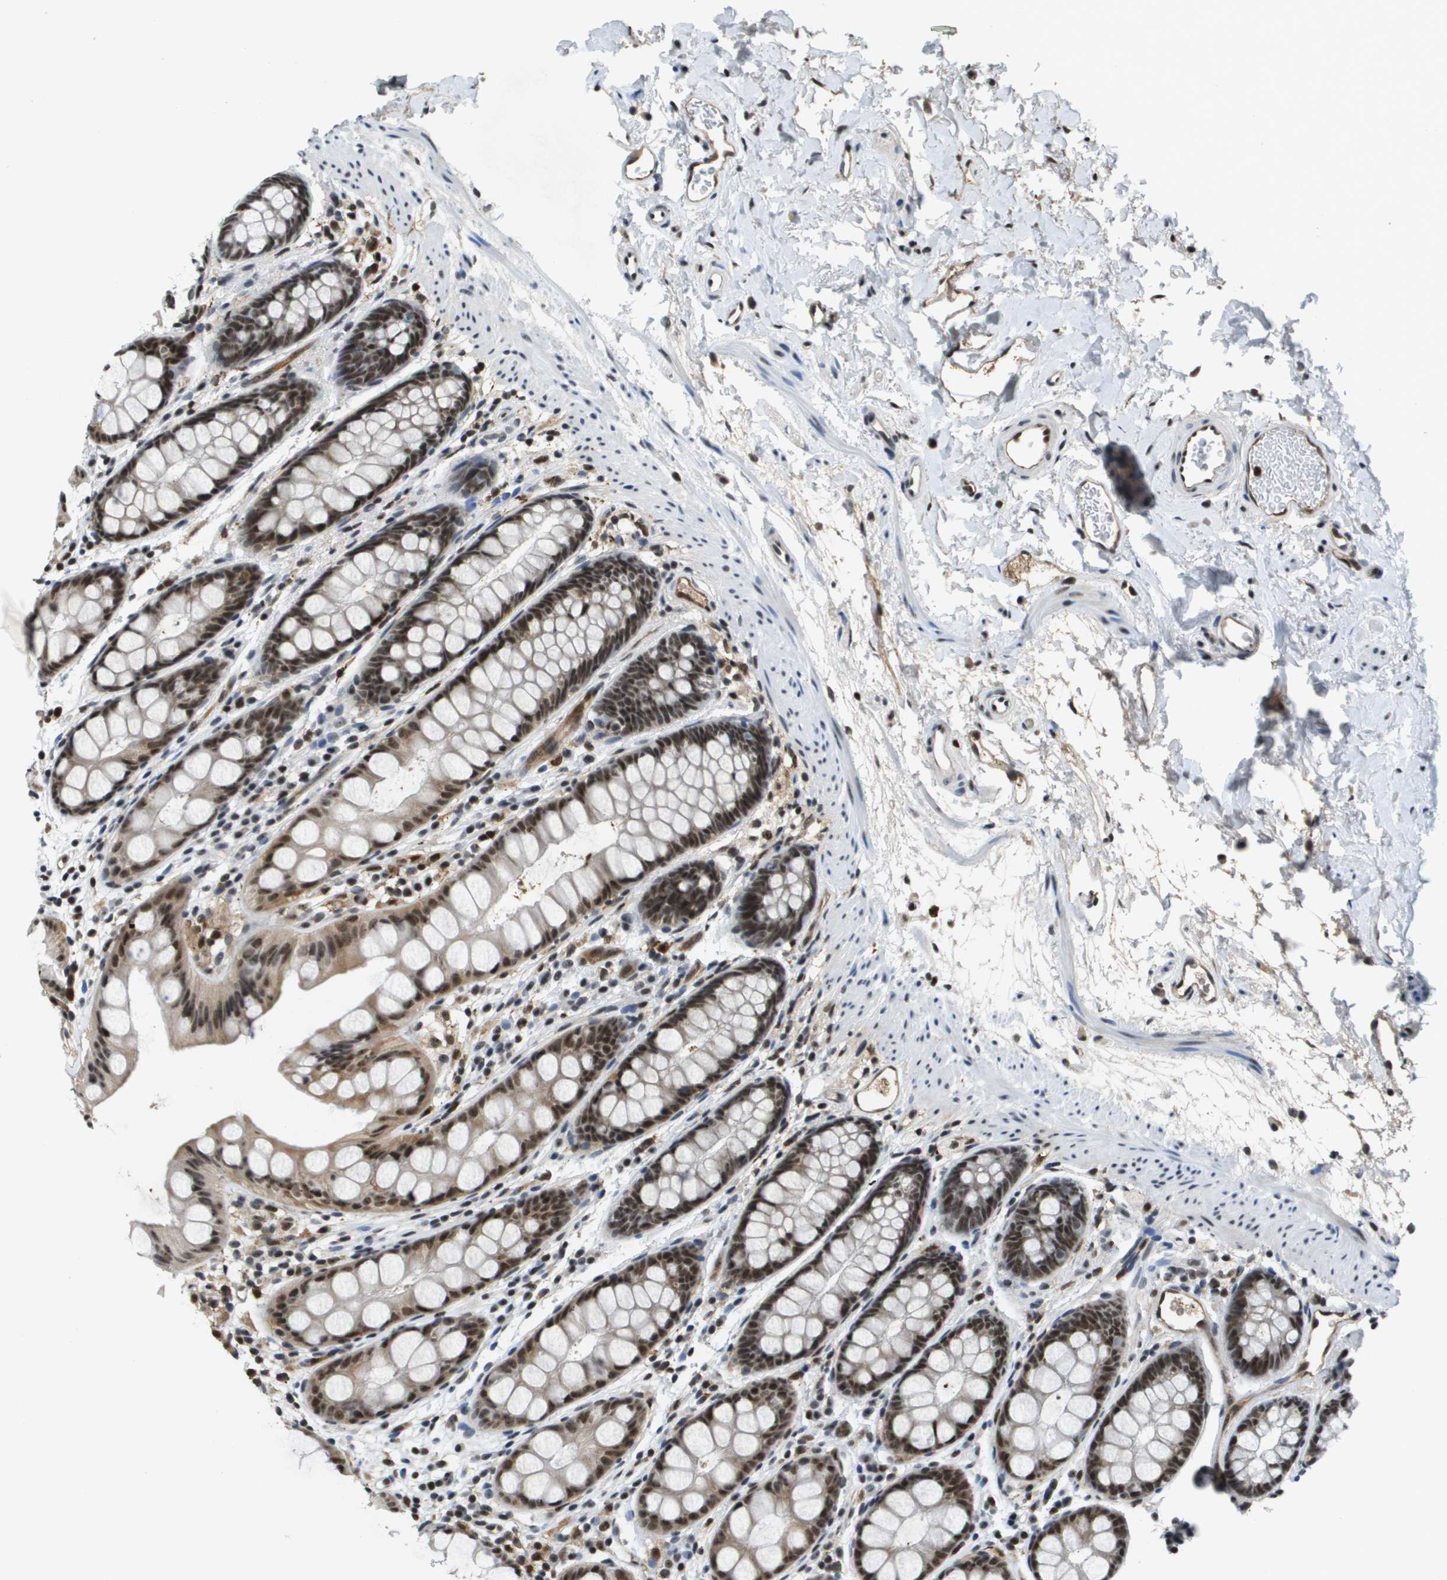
{"staining": {"intensity": "strong", "quantity": ">75%", "location": "nuclear"}, "tissue": "rectum", "cell_type": "Glandular cells", "image_type": "normal", "snomed": [{"axis": "morphology", "description": "Normal tissue, NOS"}, {"axis": "topography", "description": "Rectum"}], "caption": "Protein expression analysis of unremarkable rectum reveals strong nuclear staining in about >75% of glandular cells. (brown staining indicates protein expression, while blue staining denotes nuclei).", "gene": "EP400", "patient": {"sex": "female", "age": 65}}